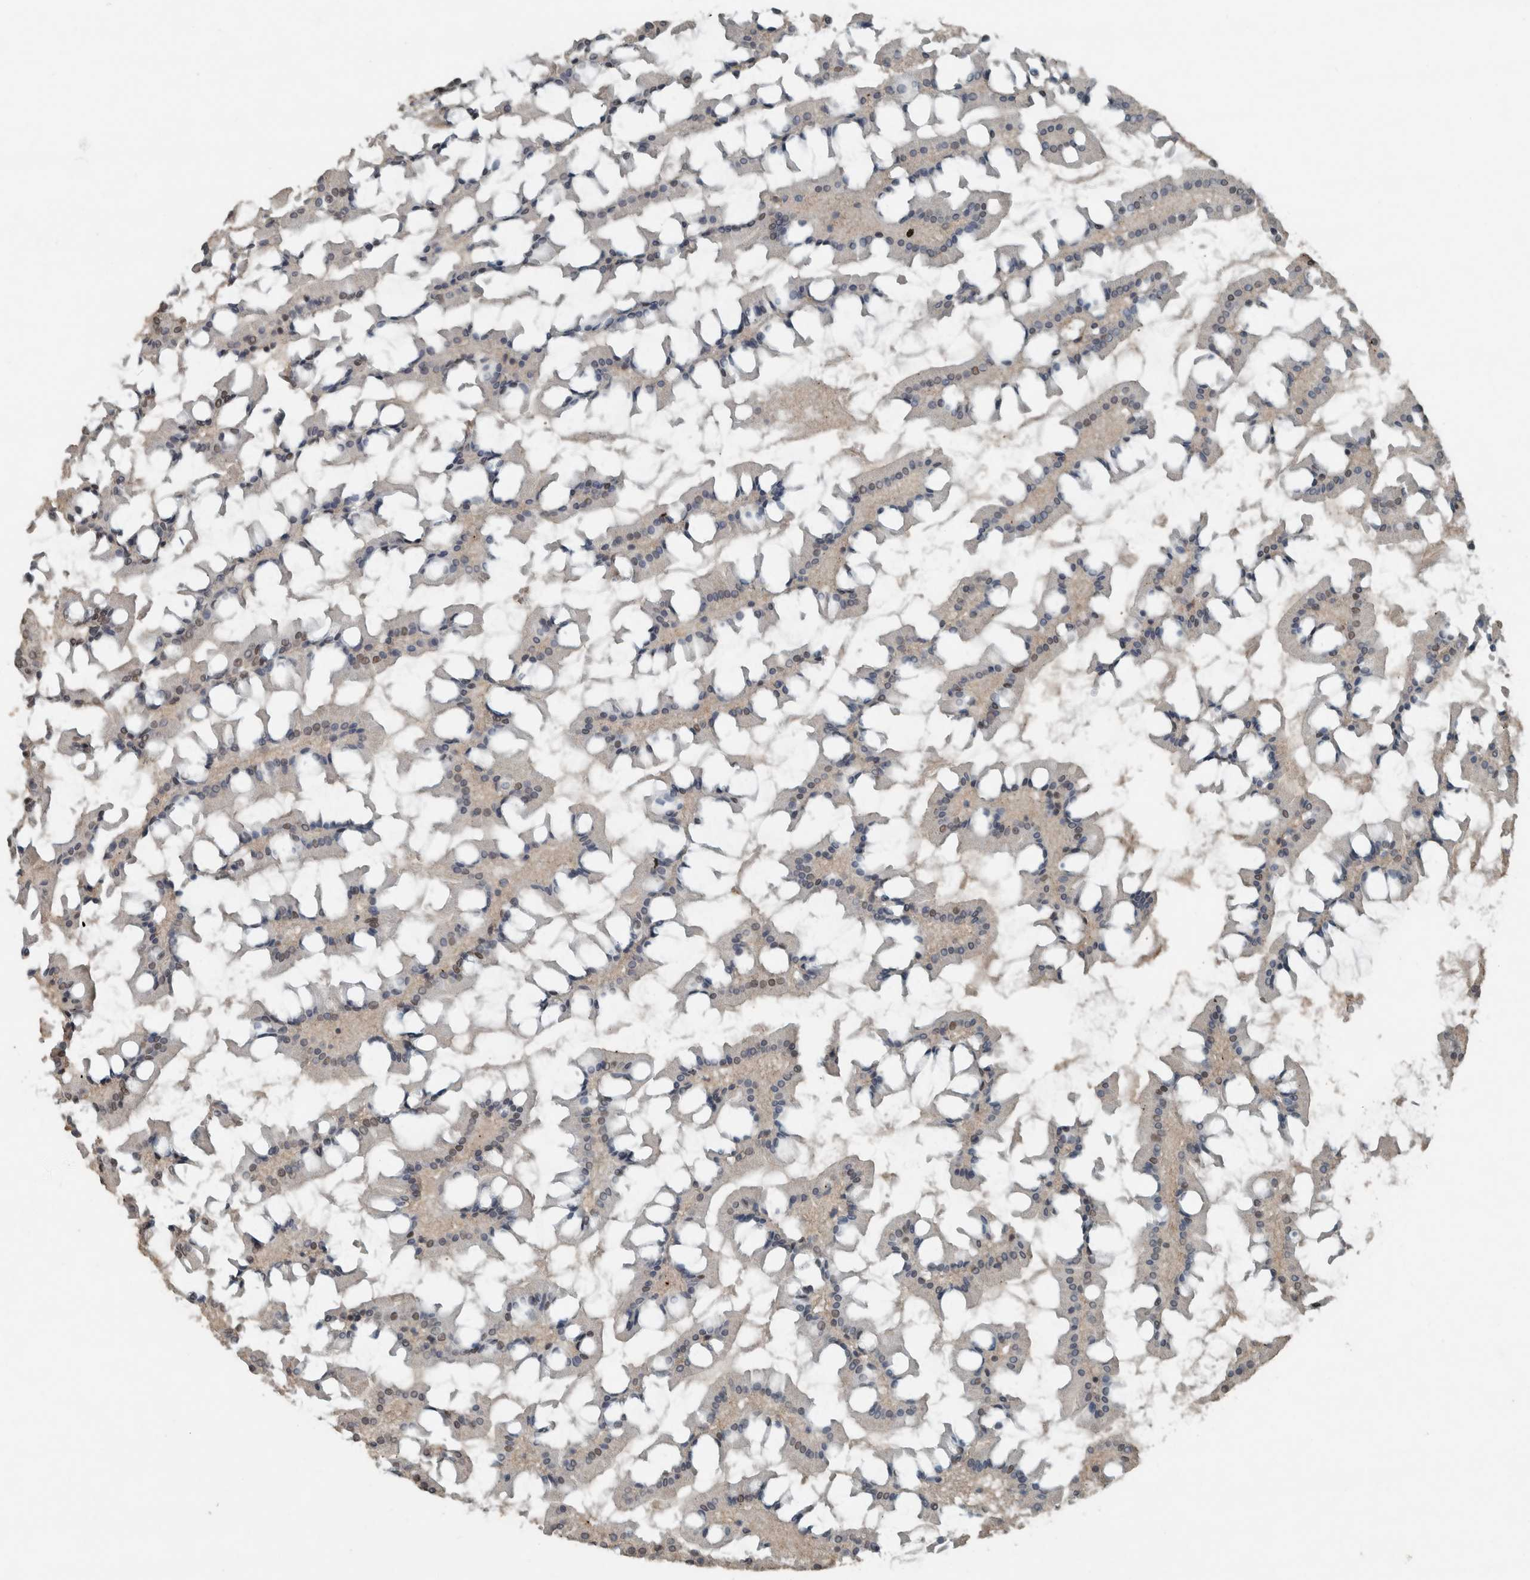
{"staining": {"intensity": "strong", "quantity": "25%-75%", "location": "nuclear"}, "tissue": "small intestine", "cell_type": "Glandular cells", "image_type": "normal", "snomed": [{"axis": "morphology", "description": "Normal tissue, NOS"}, {"axis": "topography", "description": "Small intestine"}], "caption": "The histopathology image displays immunohistochemical staining of normal small intestine. There is strong nuclear staining is identified in about 25%-75% of glandular cells. The staining was performed using DAB, with brown indicating positive protein expression. Nuclei are stained blue with hematoxylin.", "gene": "ZNF24", "patient": {"sex": "male", "age": 41}}